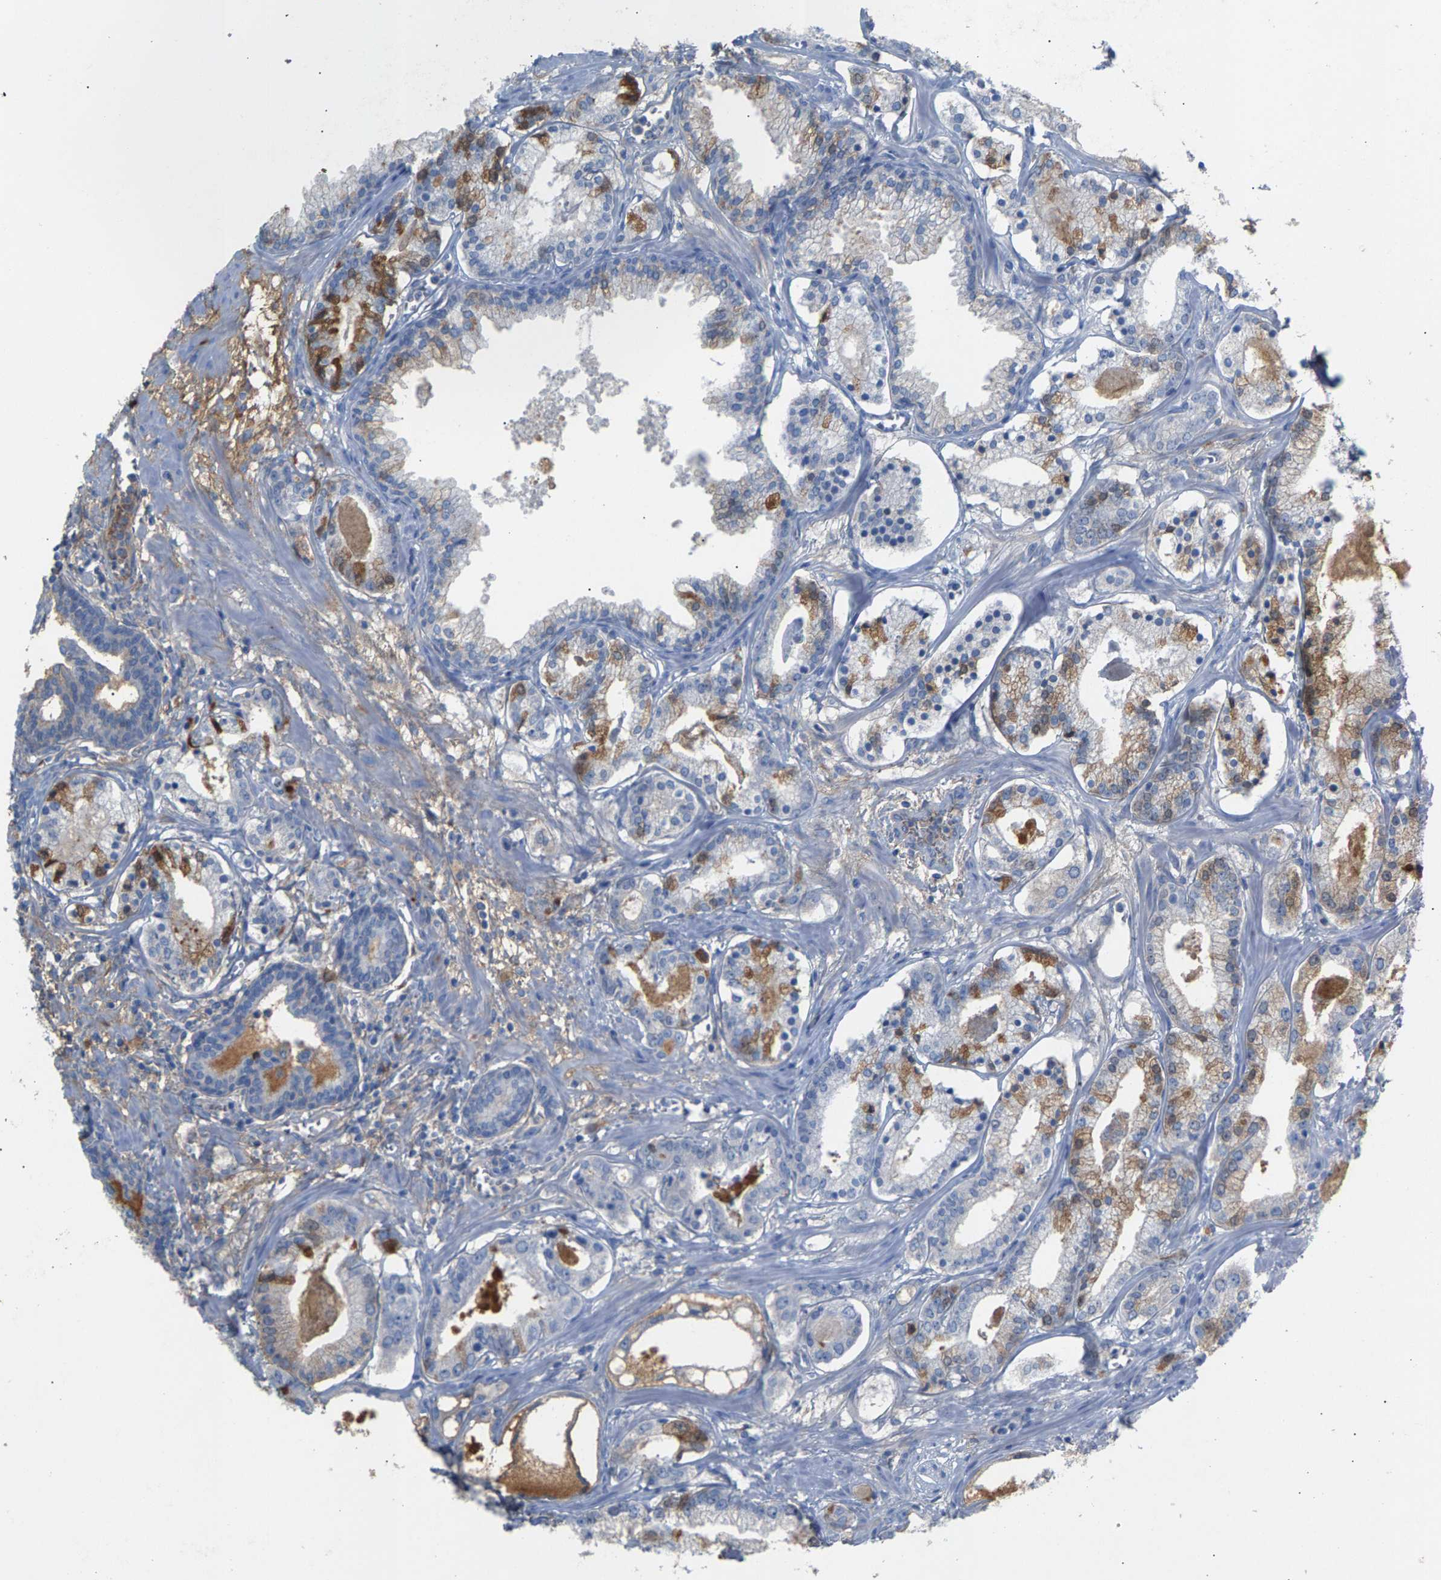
{"staining": {"intensity": "moderate", "quantity": "<25%", "location": "cytoplasmic/membranous"}, "tissue": "prostate cancer", "cell_type": "Tumor cells", "image_type": "cancer", "snomed": [{"axis": "morphology", "description": "Adenocarcinoma, Low grade"}, {"axis": "topography", "description": "Prostate"}], "caption": "This photomicrograph reveals immunohistochemistry staining of human prostate adenocarcinoma (low-grade), with low moderate cytoplasmic/membranous positivity in about <25% of tumor cells.", "gene": "APOH", "patient": {"sex": "male", "age": 59}}